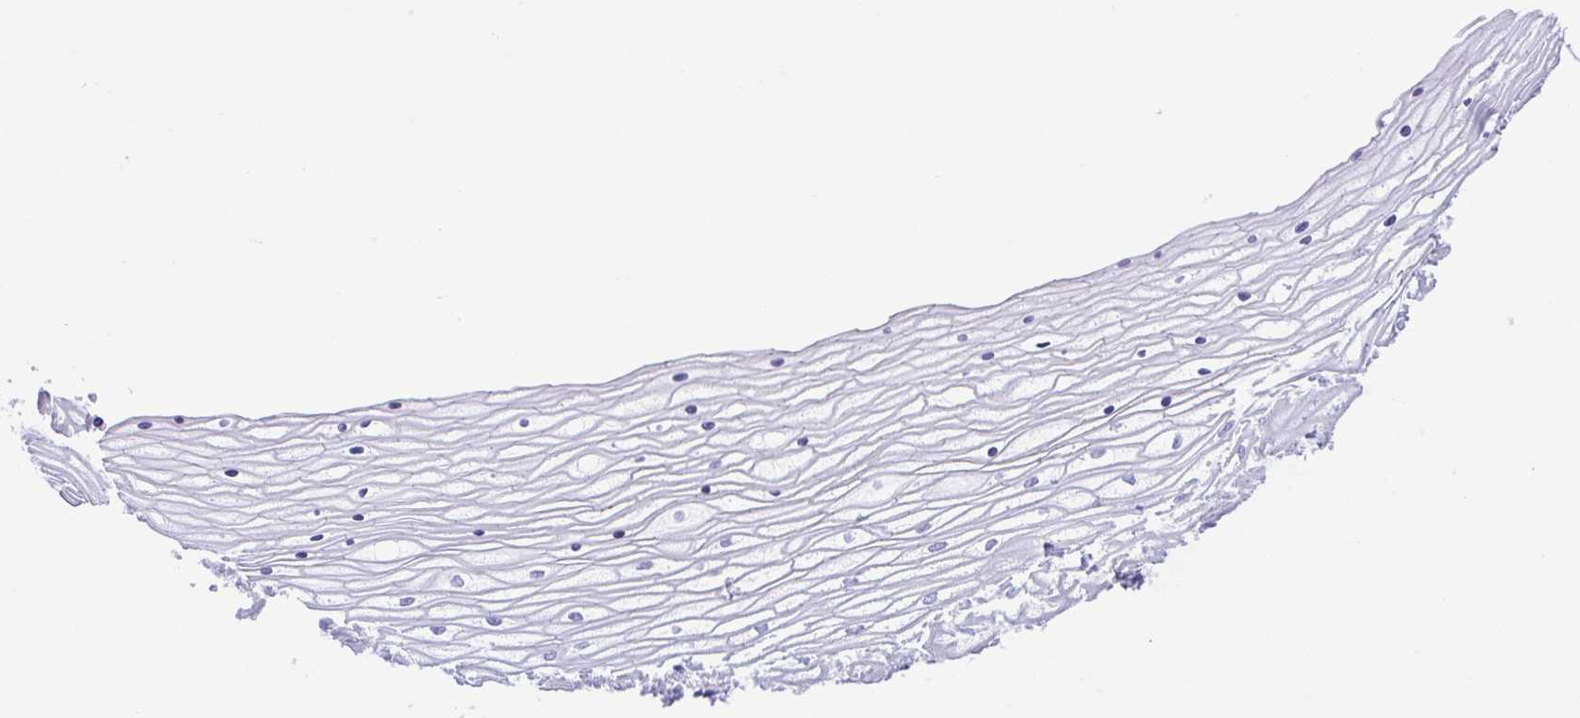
{"staining": {"intensity": "negative", "quantity": "none", "location": "none"}, "tissue": "vagina", "cell_type": "Squamous epithelial cells", "image_type": "normal", "snomed": [{"axis": "morphology", "description": "Normal tissue, NOS"}, {"axis": "topography", "description": "Vagina"}], "caption": "Protein analysis of benign vagina exhibits no significant positivity in squamous epithelial cells.", "gene": "OVGP1", "patient": {"sex": "female", "age": 45}}